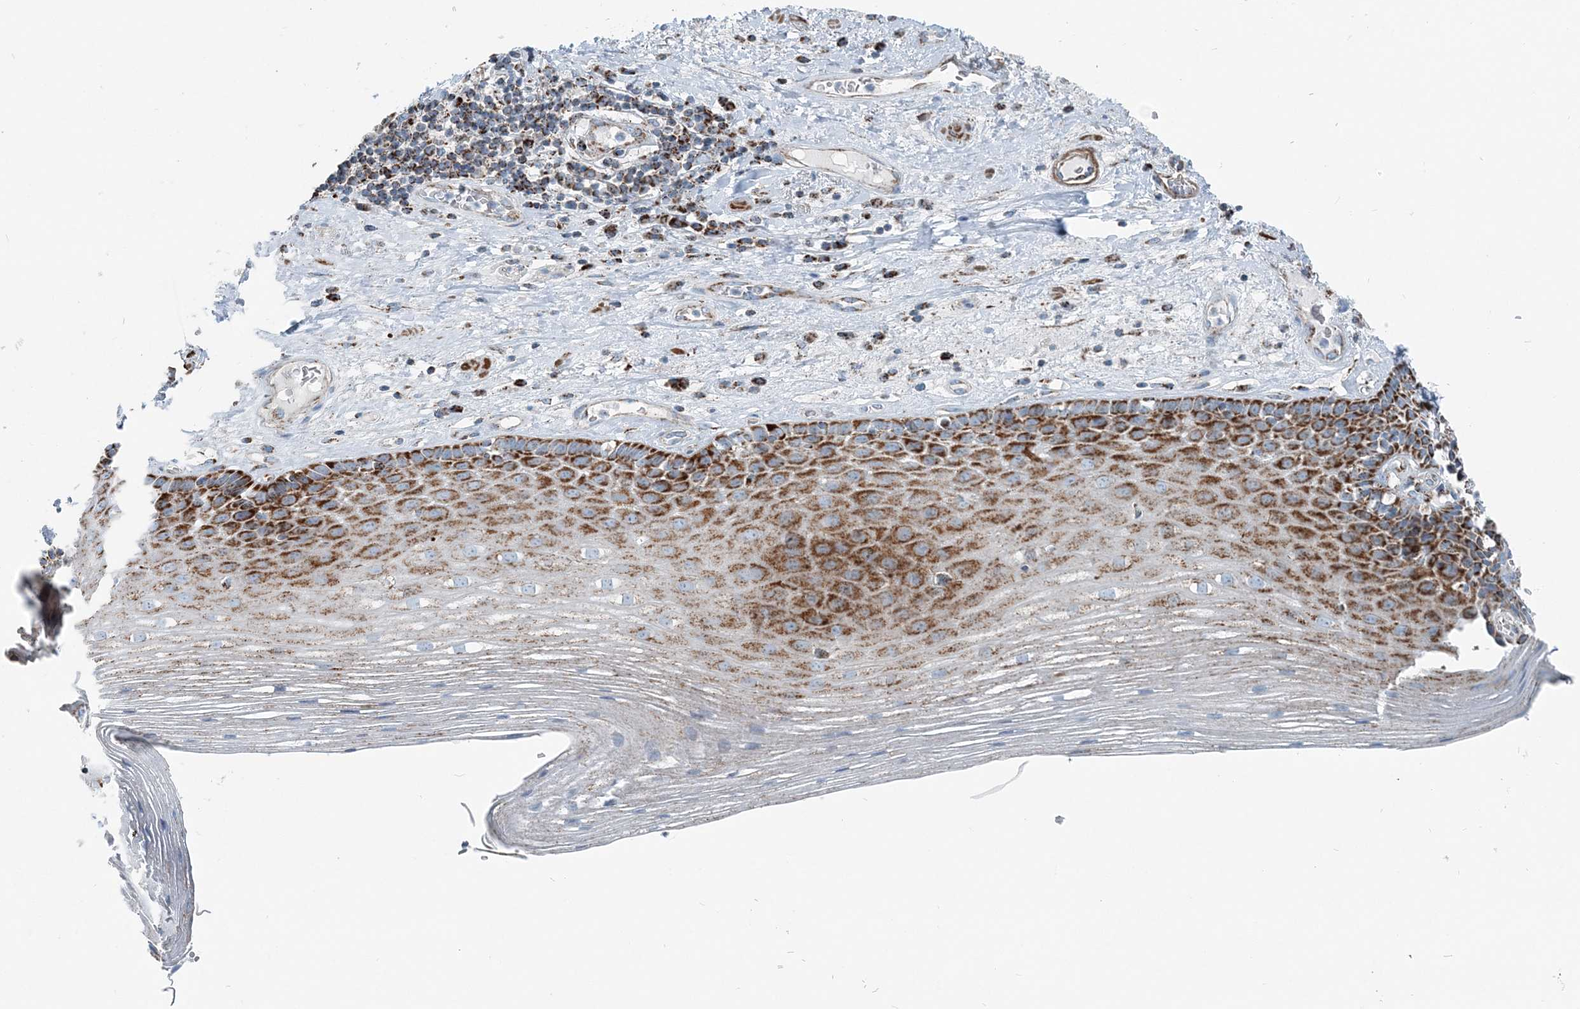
{"staining": {"intensity": "strong", "quantity": "25%-75%", "location": "cytoplasmic/membranous"}, "tissue": "esophagus", "cell_type": "Squamous epithelial cells", "image_type": "normal", "snomed": [{"axis": "morphology", "description": "Normal tissue, NOS"}, {"axis": "topography", "description": "Esophagus"}], "caption": "Brown immunohistochemical staining in normal esophagus shows strong cytoplasmic/membranous positivity in about 25%-75% of squamous epithelial cells. The protein is shown in brown color, while the nuclei are stained blue.", "gene": "INTU", "patient": {"sex": "male", "age": 62}}